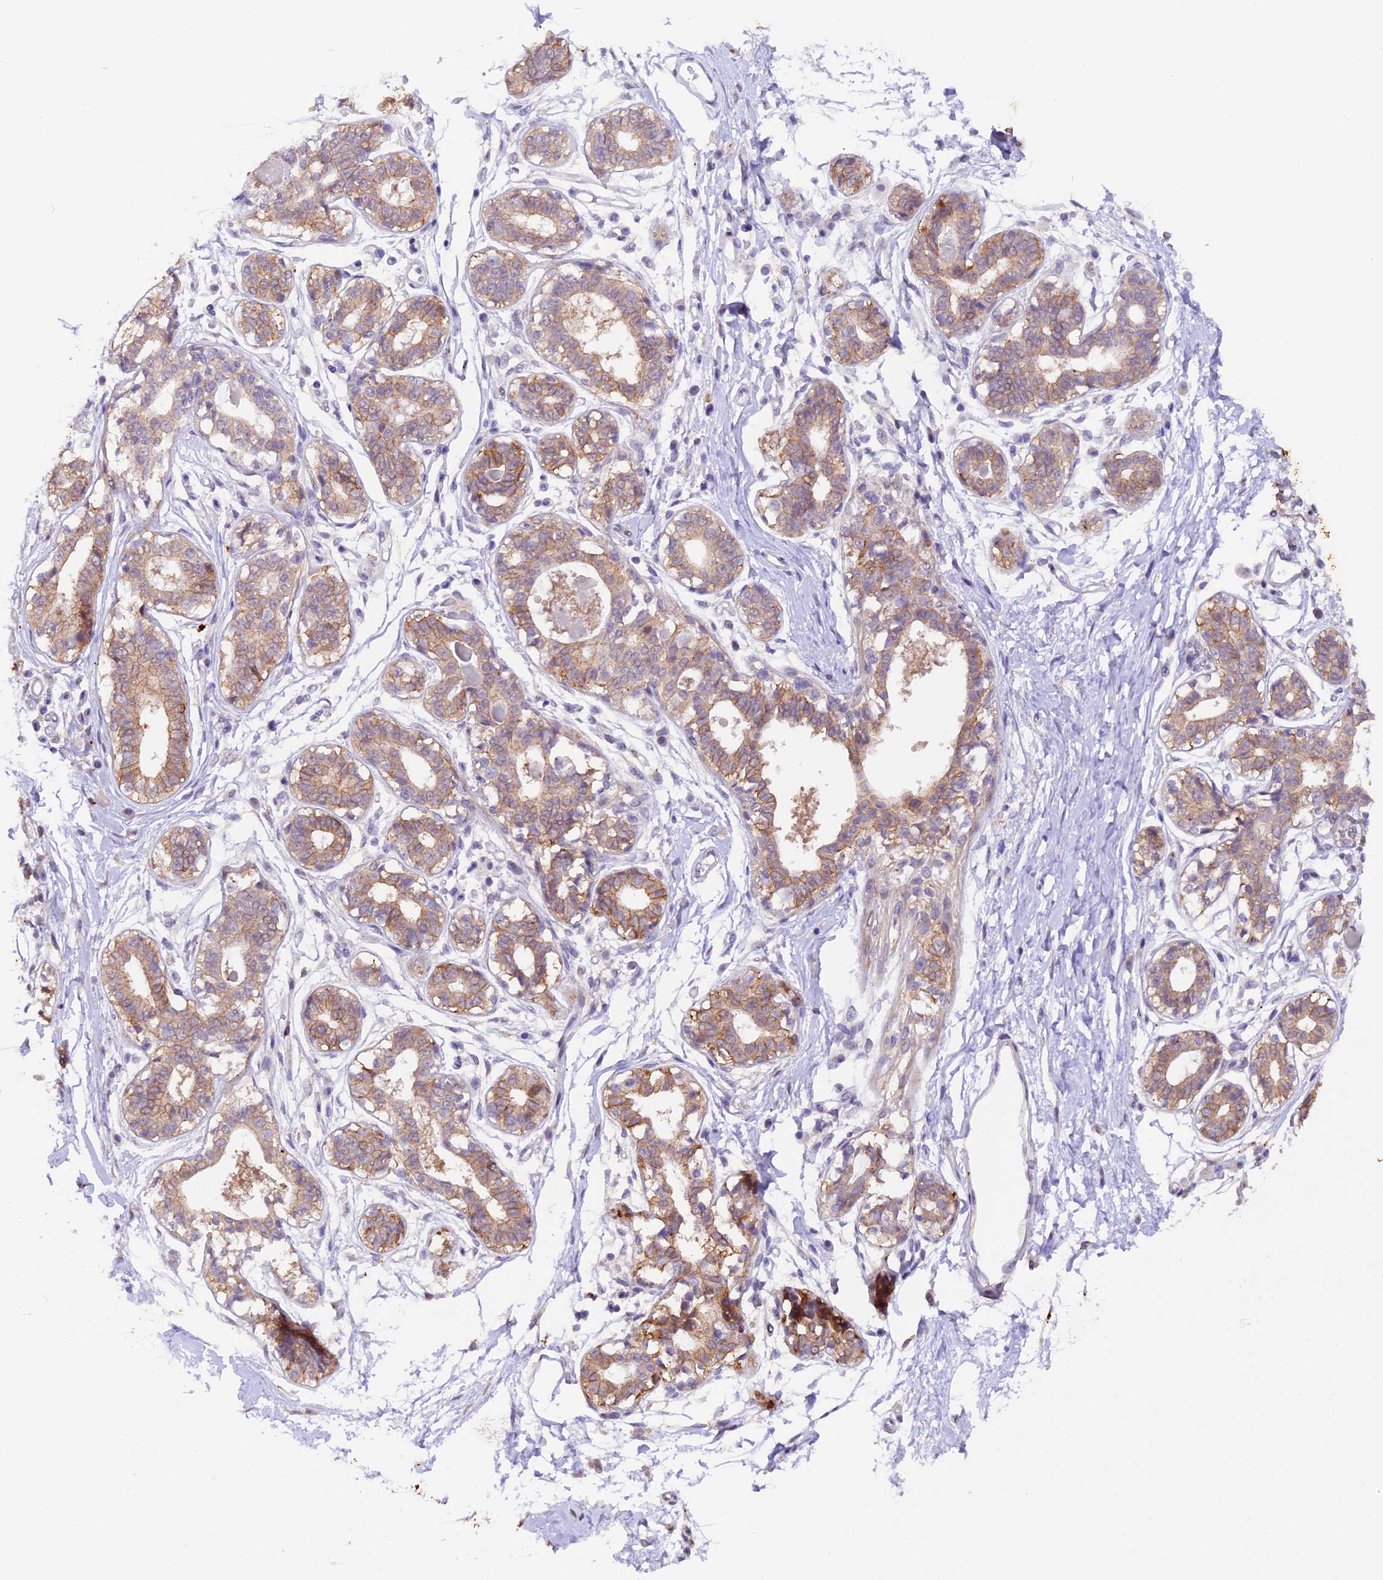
{"staining": {"intensity": "negative", "quantity": "none", "location": "none"}, "tissue": "breast", "cell_type": "Adipocytes", "image_type": "normal", "snomed": [{"axis": "morphology", "description": "Normal tissue, NOS"}, {"axis": "topography", "description": "Breast"}], "caption": "This is an immunohistochemistry (IHC) image of normal human breast. There is no positivity in adipocytes.", "gene": "NCK2", "patient": {"sex": "female", "age": 45}}